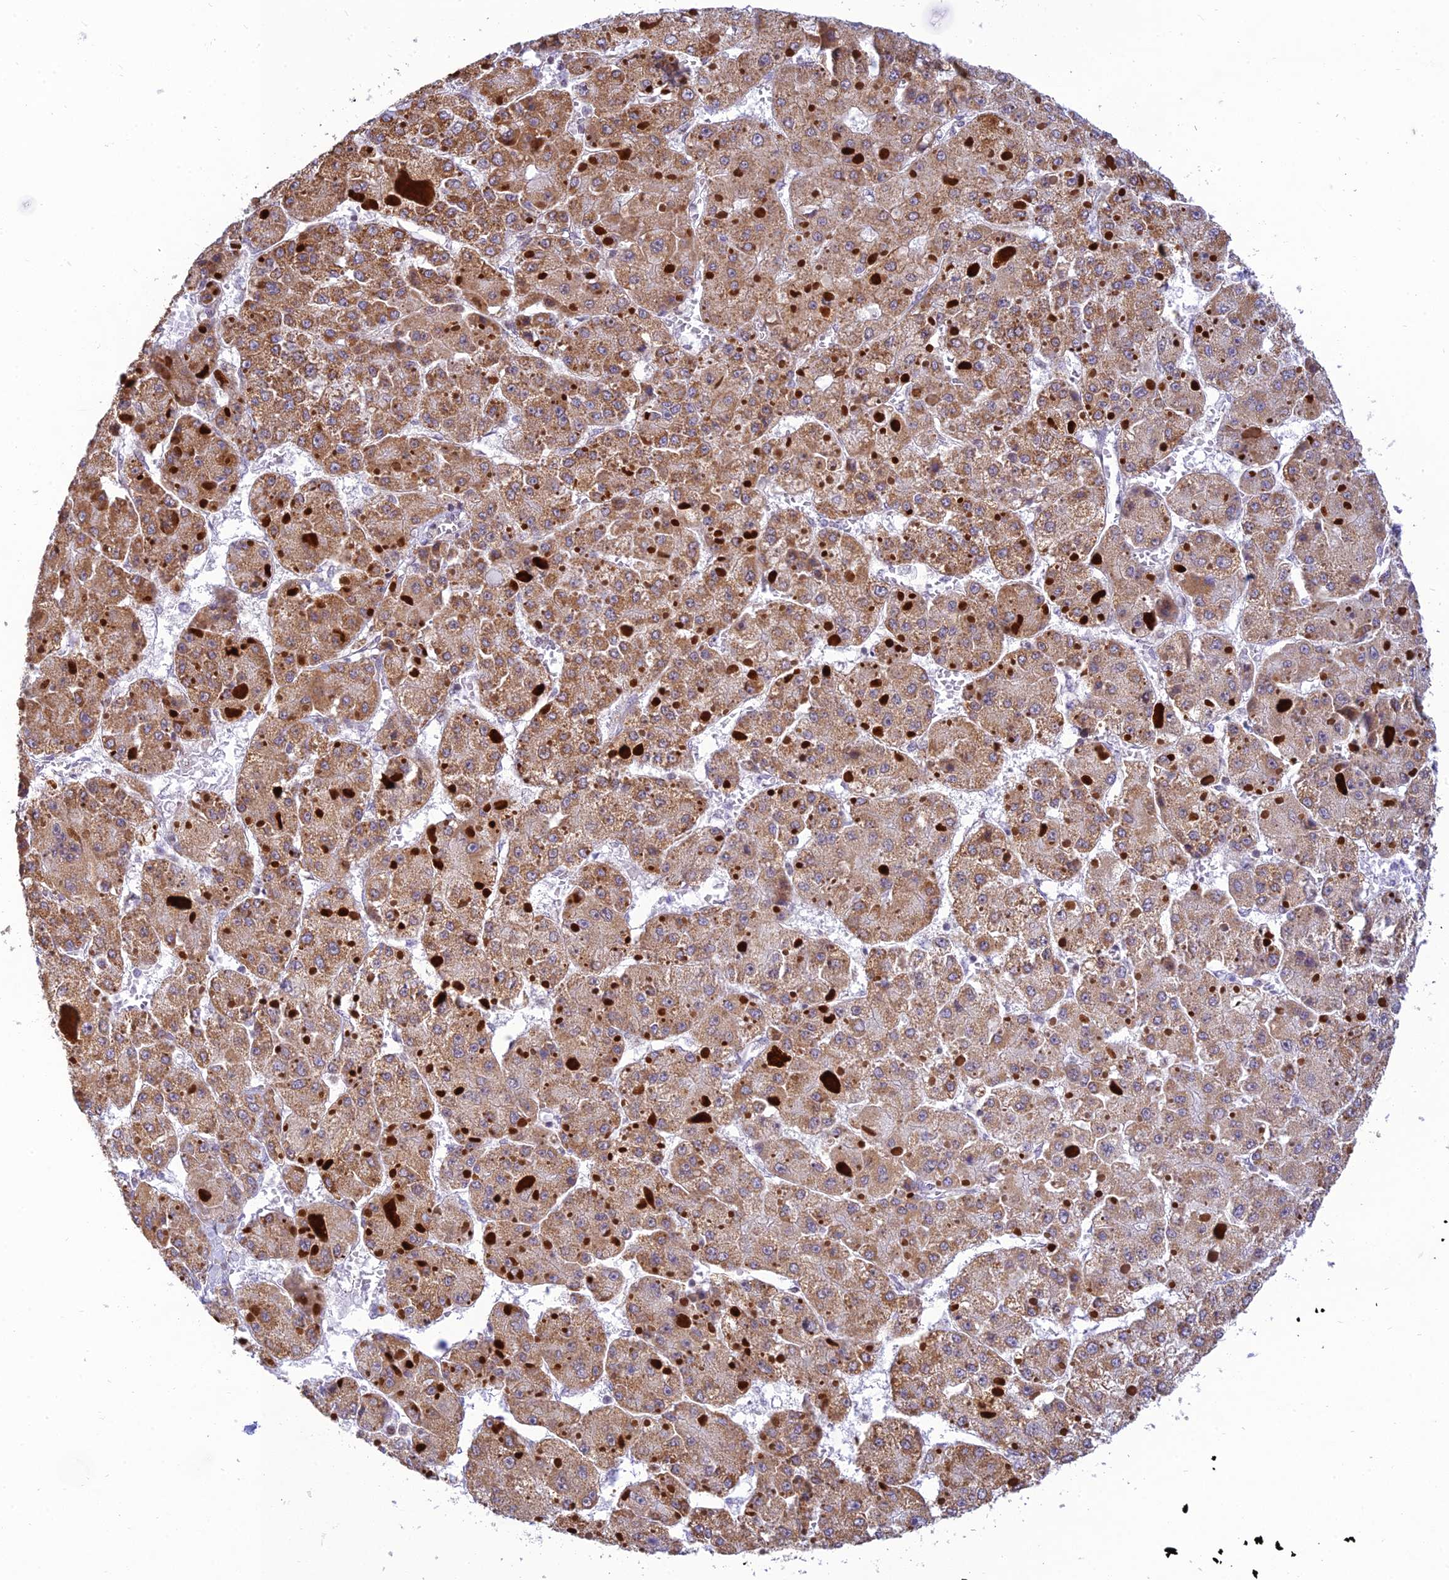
{"staining": {"intensity": "moderate", "quantity": ">75%", "location": "cytoplasmic/membranous"}, "tissue": "liver cancer", "cell_type": "Tumor cells", "image_type": "cancer", "snomed": [{"axis": "morphology", "description": "Carcinoma, Hepatocellular, NOS"}, {"axis": "topography", "description": "Liver"}], "caption": "Immunohistochemistry (IHC) histopathology image of liver cancer stained for a protein (brown), which exhibits medium levels of moderate cytoplasmic/membranous expression in about >75% of tumor cells.", "gene": "HOOK2", "patient": {"sex": "female", "age": 73}}